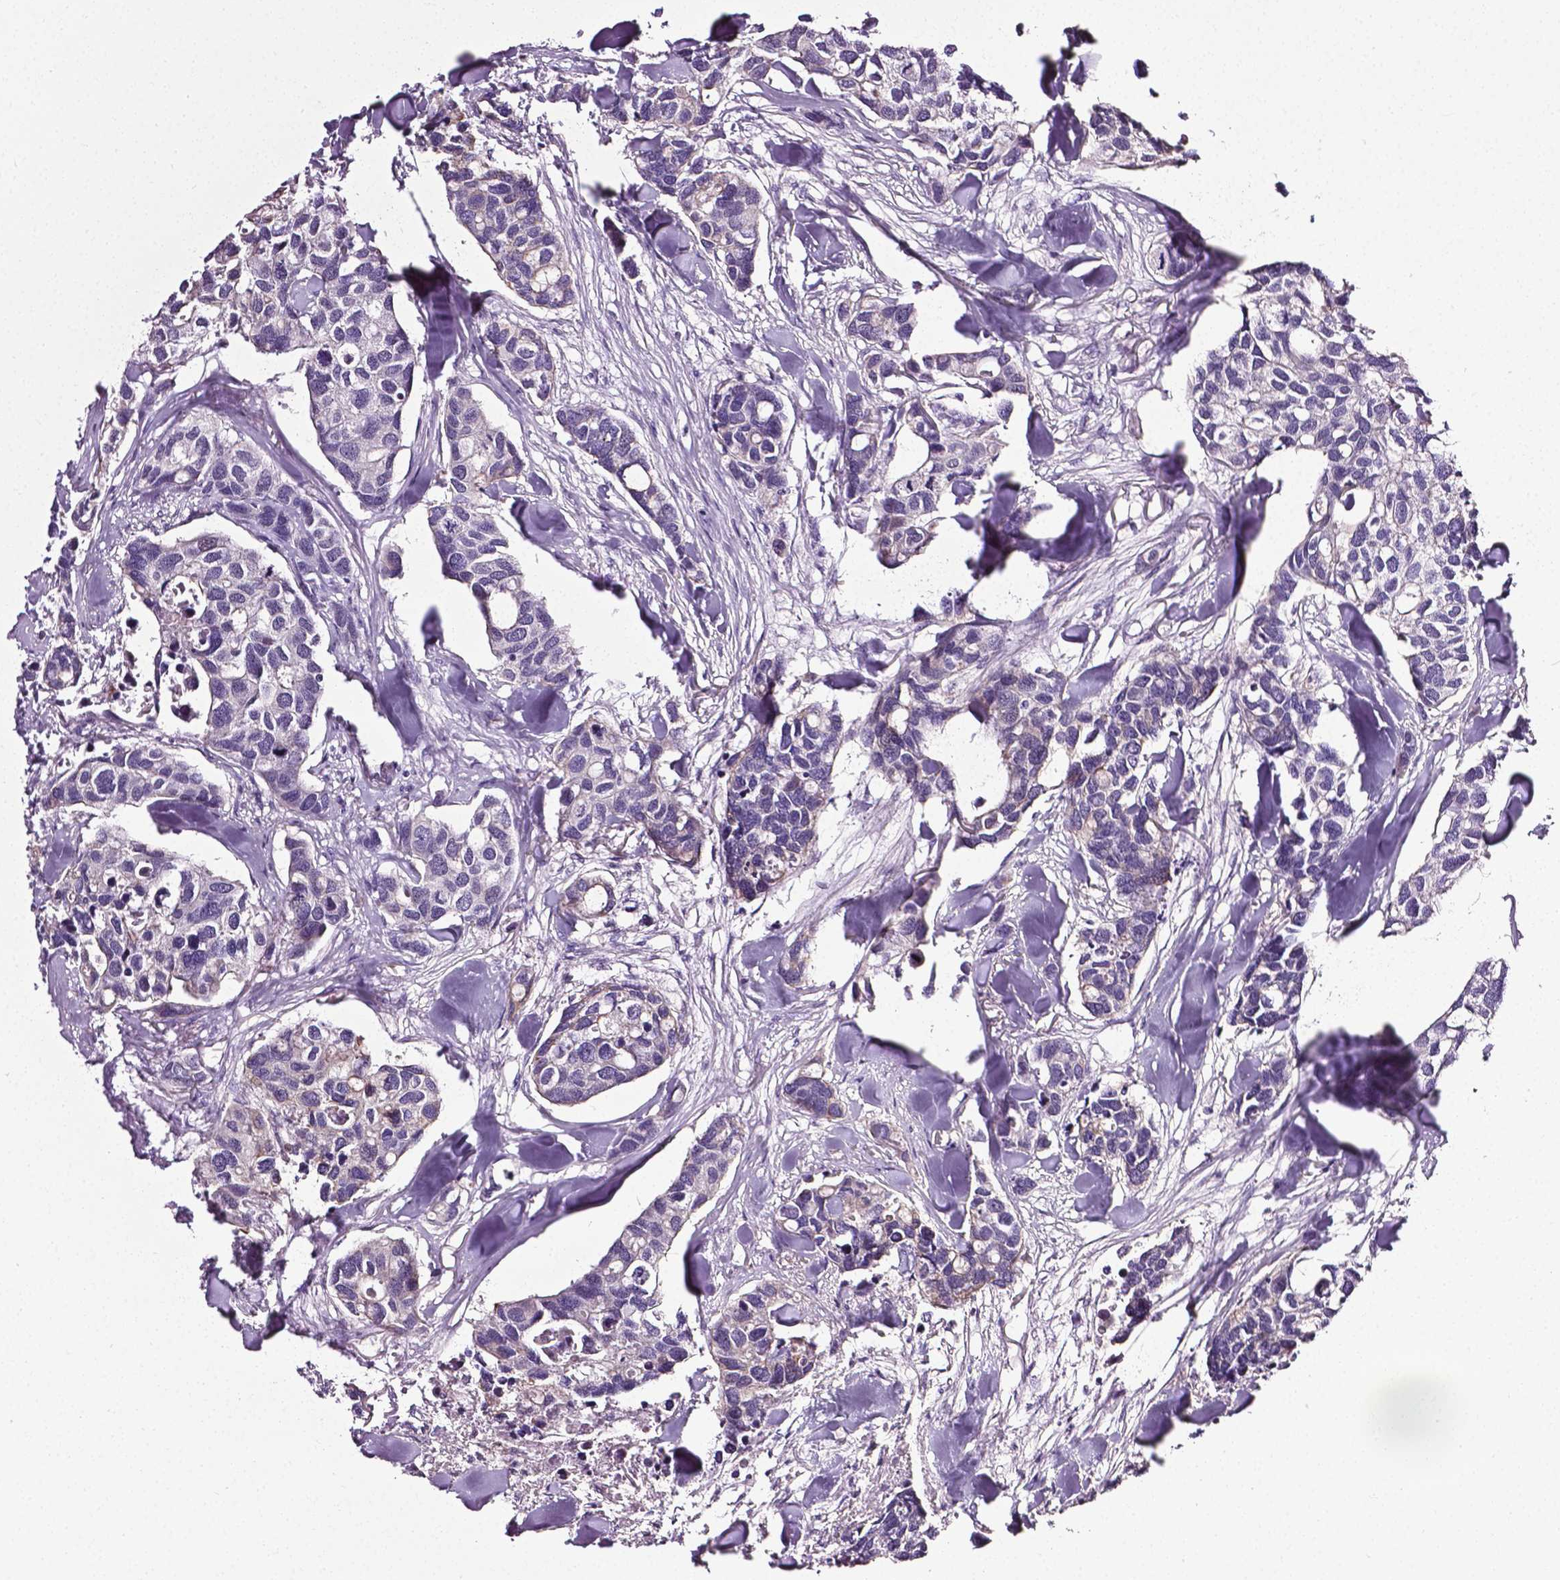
{"staining": {"intensity": "negative", "quantity": "none", "location": "none"}, "tissue": "breast cancer", "cell_type": "Tumor cells", "image_type": "cancer", "snomed": [{"axis": "morphology", "description": "Duct carcinoma"}, {"axis": "topography", "description": "Breast"}], "caption": "IHC image of neoplastic tissue: human breast cancer stained with DAB (3,3'-diaminobenzidine) shows no significant protein staining in tumor cells.", "gene": "PTGER3", "patient": {"sex": "female", "age": 83}}